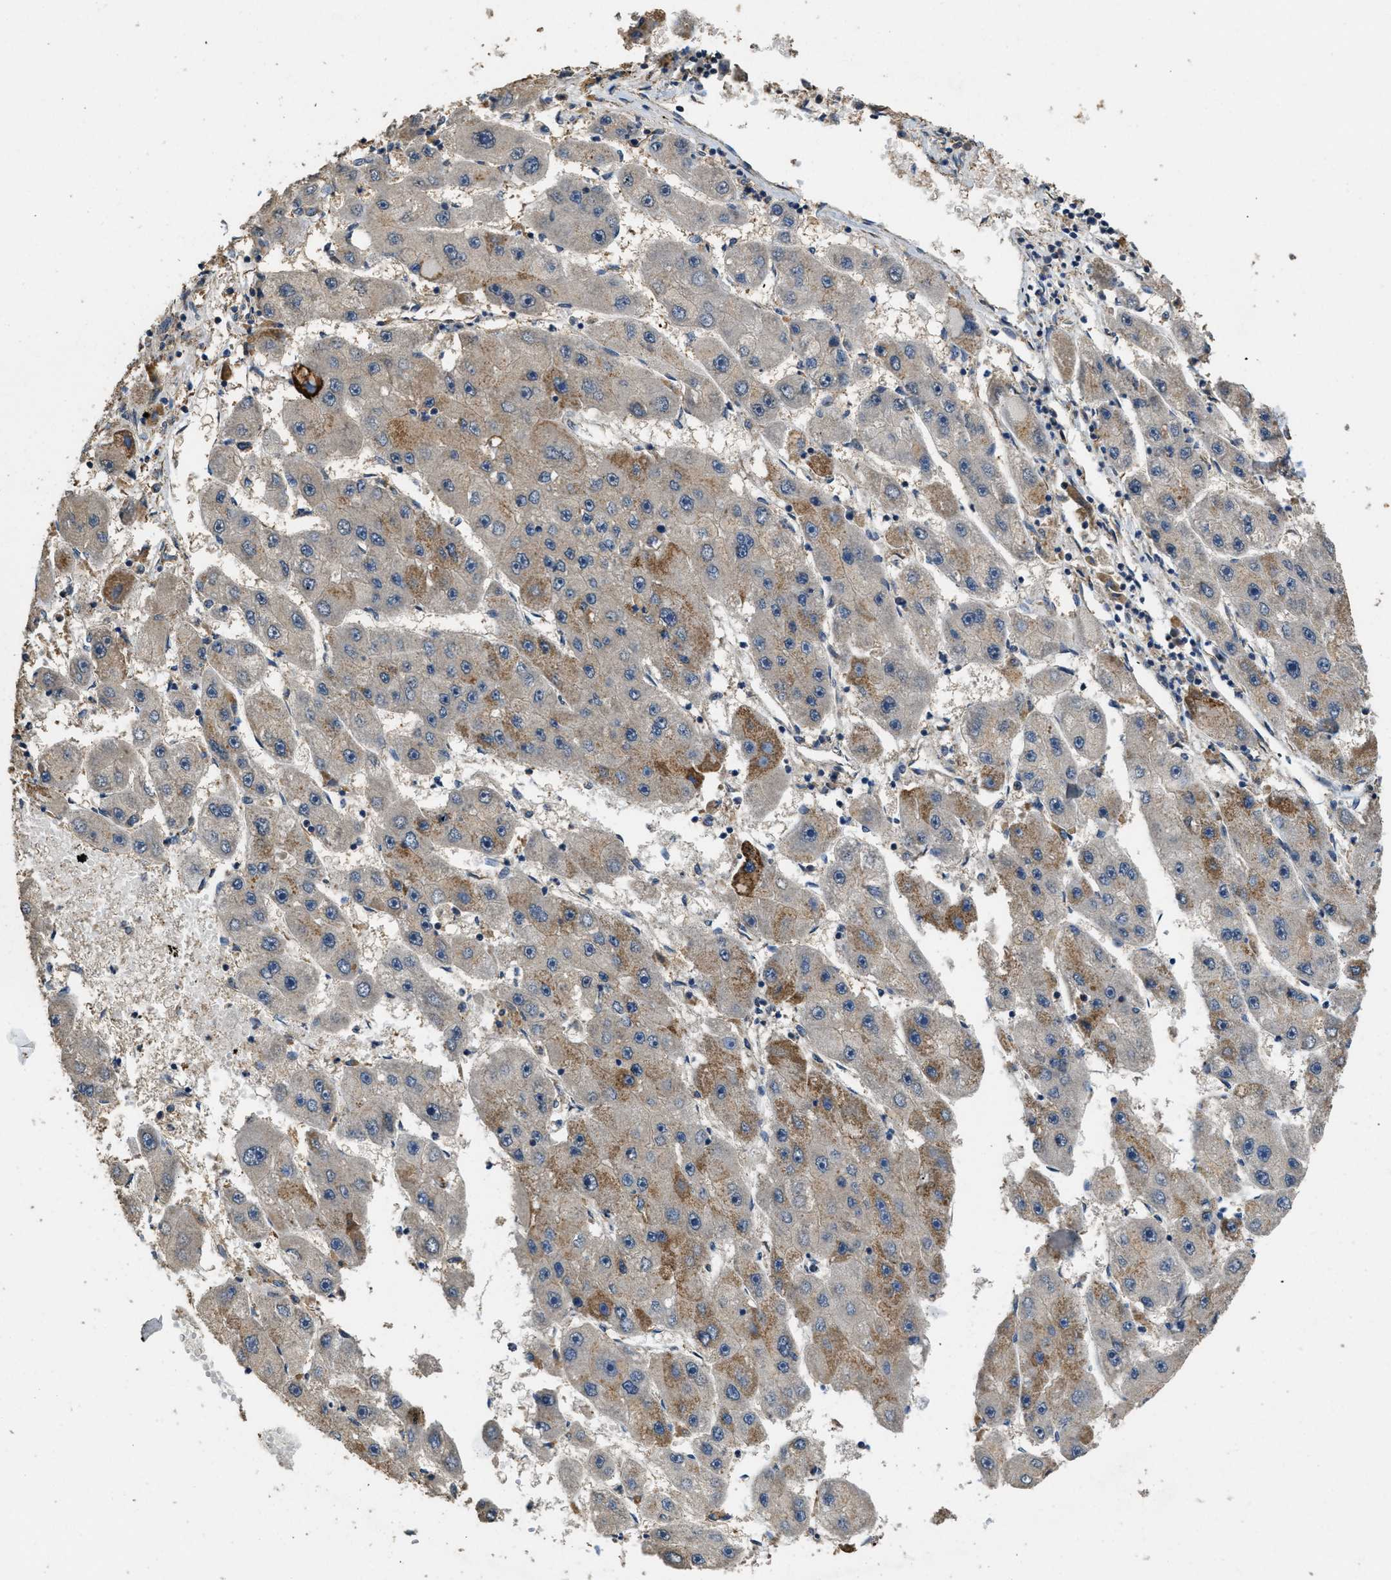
{"staining": {"intensity": "moderate", "quantity": "25%-75%", "location": "cytoplasmic/membranous"}, "tissue": "liver cancer", "cell_type": "Tumor cells", "image_type": "cancer", "snomed": [{"axis": "morphology", "description": "Carcinoma, Hepatocellular, NOS"}, {"axis": "topography", "description": "Liver"}], "caption": "A high-resolution photomicrograph shows immunohistochemistry staining of hepatocellular carcinoma (liver), which displays moderate cytoplasmic/membranous expression in approximately 25%-75% of tumor cells. The staining is performed using DAB brown chromogen to label protein expression. The nuclei are counter-stained blue using hematoxylin.", "gene": "THBS2", "patient": {"sex": "female", "age": 61}}